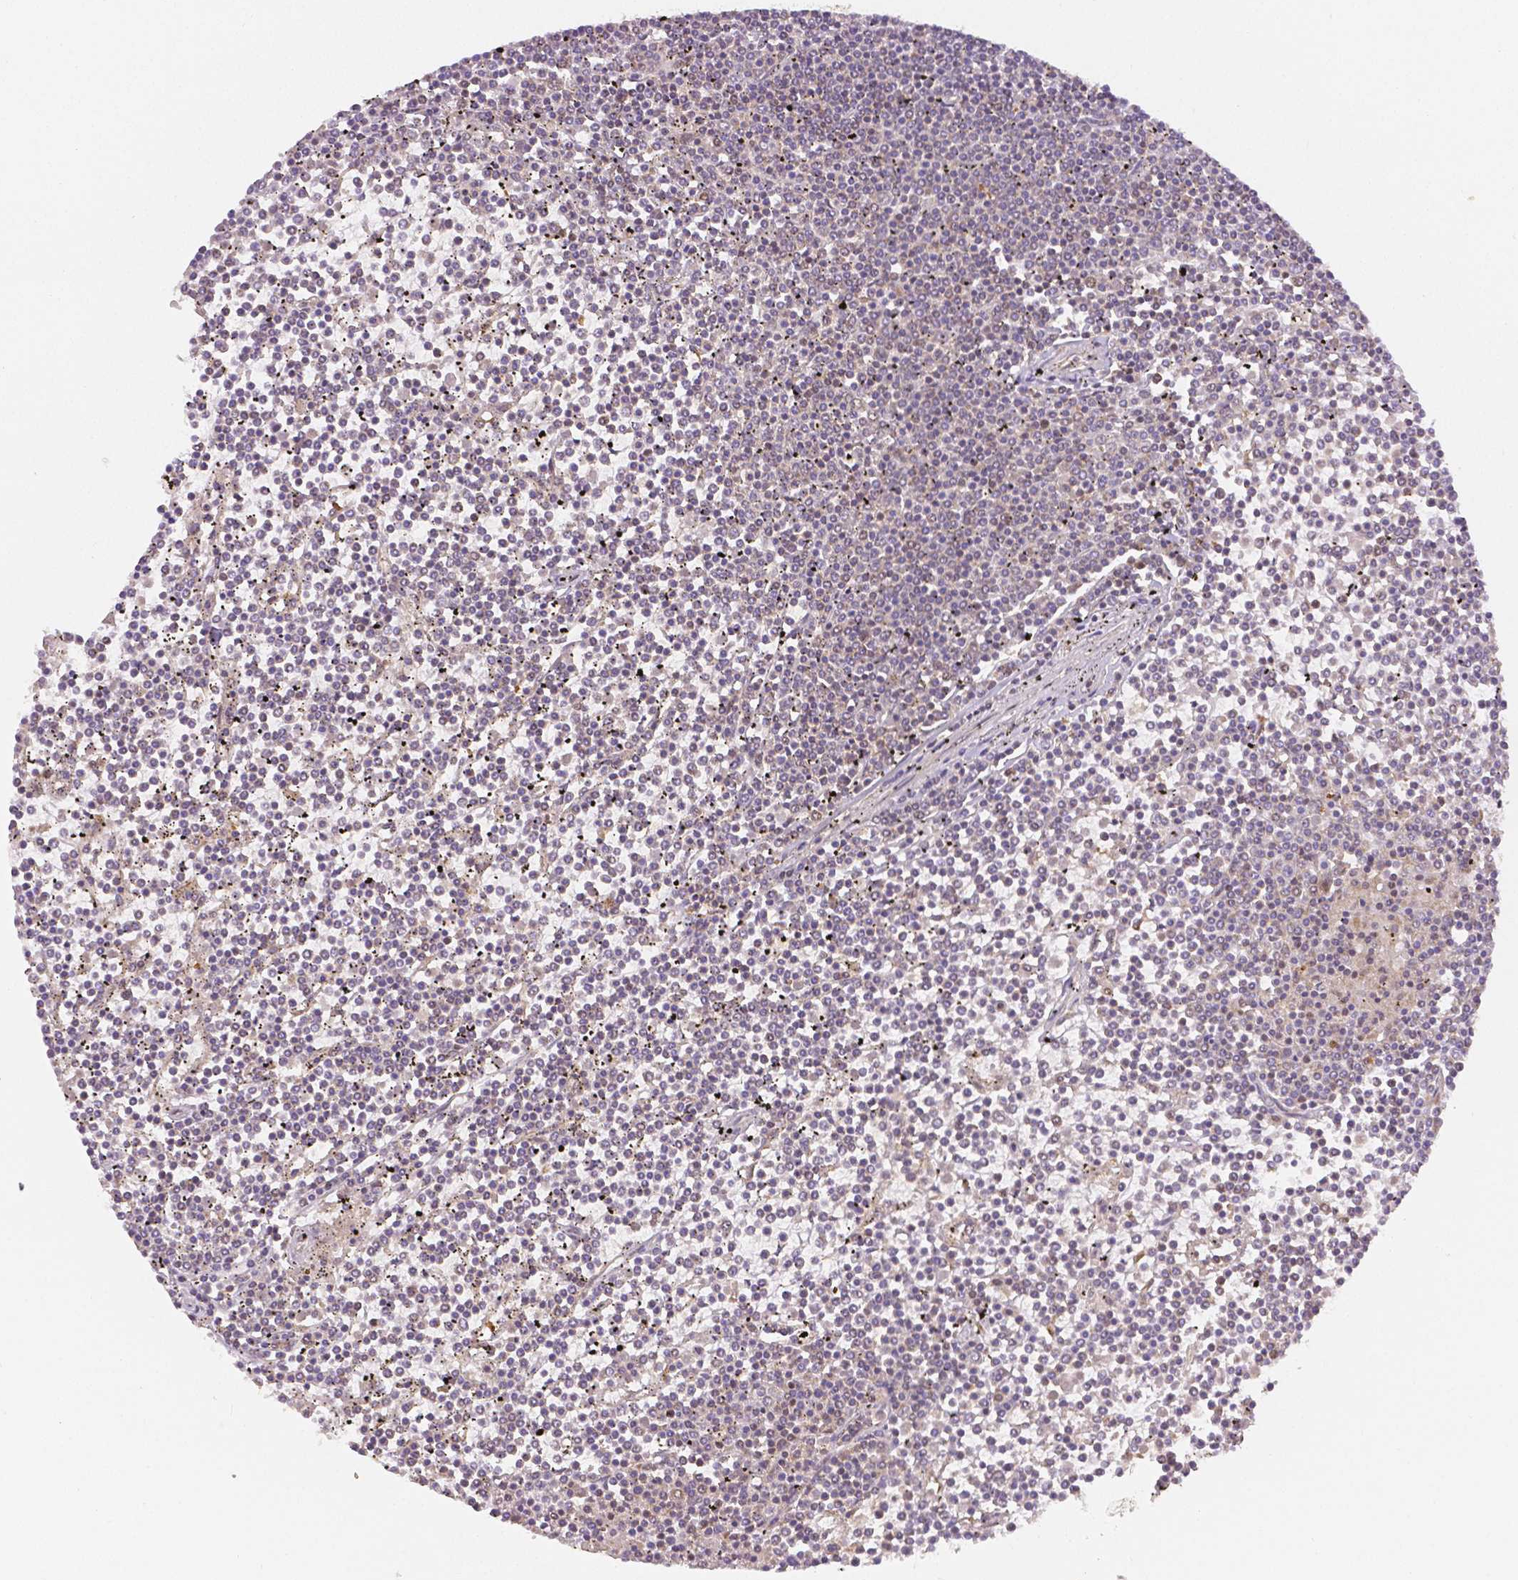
{"staining": {"intensity": "negative", "quantity": "none", "location": "none"}, "tissue": "lymphoma", "cell_type": "Tumor cells", "image_type": "cancer", "snomed": [{"axis": "morphology", "description": "Malignant lymphoma, non-Hodgkin's type, Low grade"}, {"axis": "topography", "description": "Spleen"}], "caption": "IHC histopathology image of neoplastic tissue: human lymphoma stained with DAB displays no significant protein positivity in tumor cells.", "gene": "RHOT1", "patient": {"sex": "female", "age": 19}}